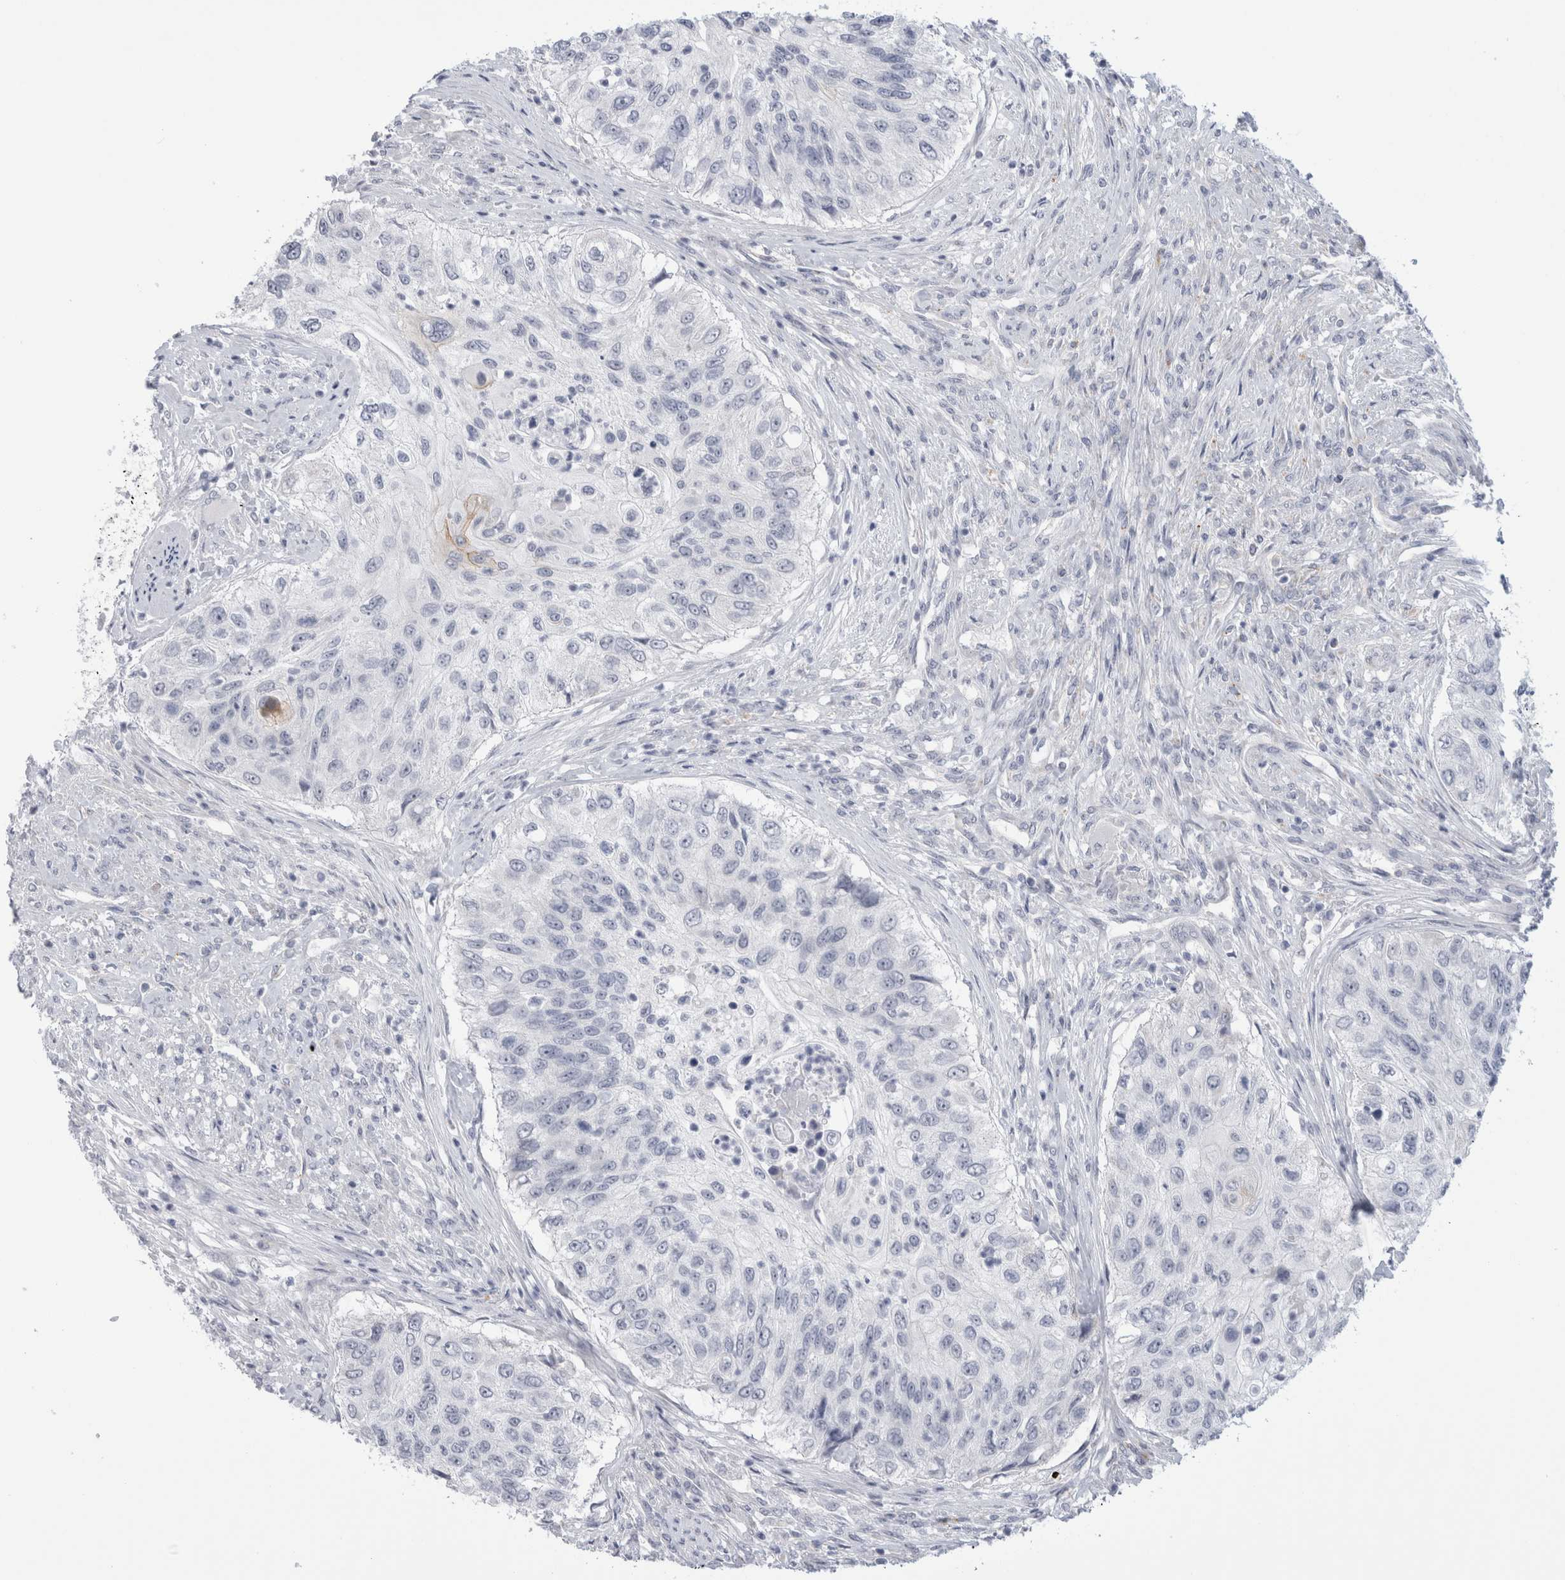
{"staining": {"intensity": "negative", "quantity": "none", "location": "none"}, "tissue": "urothelial cancer", "cell_type": "Tumor cells", "image_type": "cancer", "snomed": [{"axis": "morphology", "description": "Urothelial carcinoma, High grade"}, {"axis": "topography", "description": "Urinary bladder"}], "caption": "Tumor cells are negative for protein expression in human urothelial cancer.", "gene": "ANKMY1", "patient": {"sex": "female", "age": 60}}